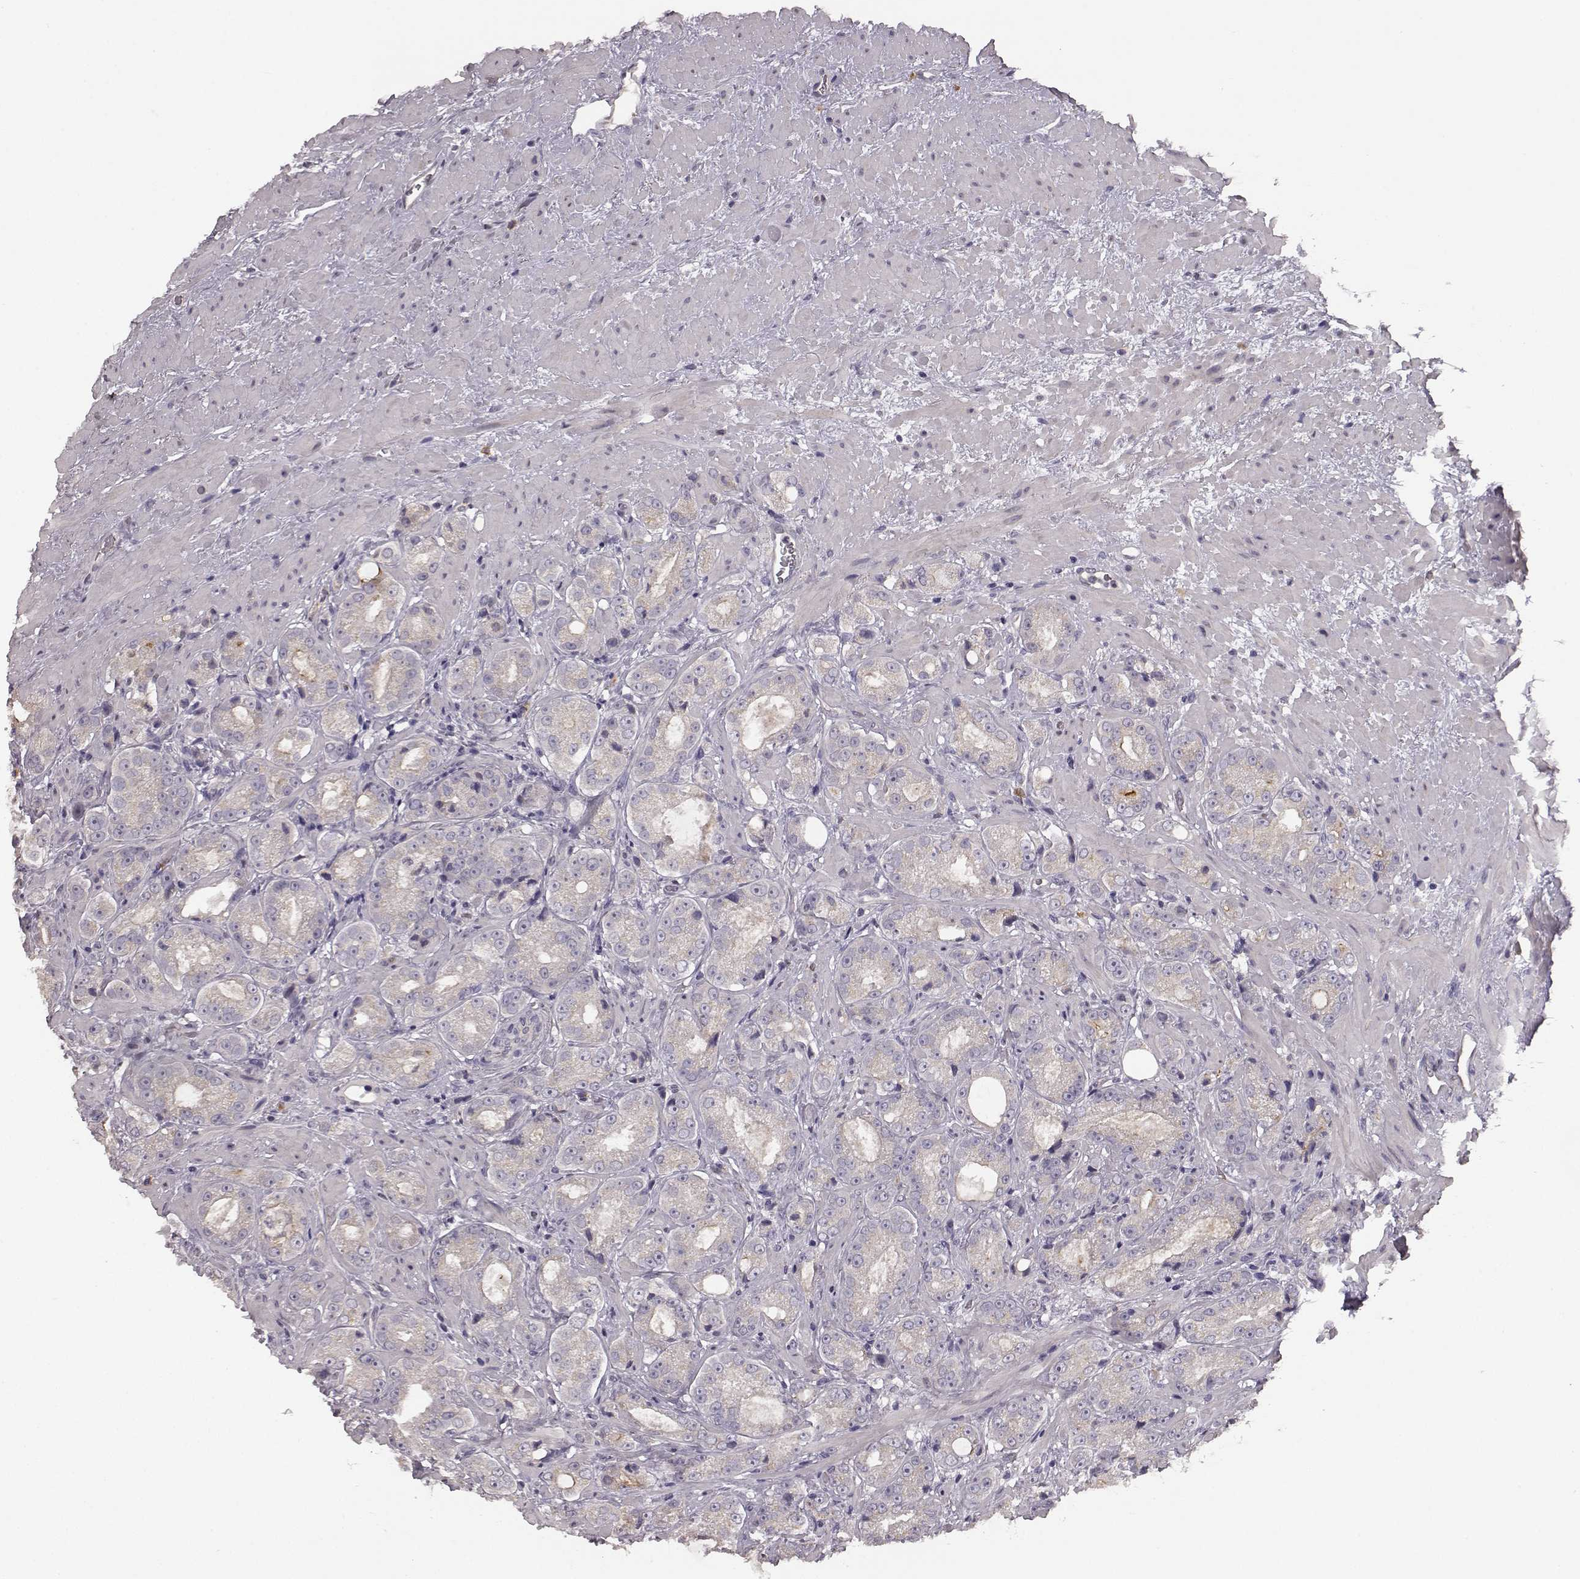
{"staining": {"intensity": "weak", "quantity": "25%-75%", "location": "cytoplasmic/membranous"}, "tissue": "prostate cancer", "cell_type": "Tumor cells", "image_type": "cancer", "snomed": [{"axis": "morphology", "description": "Normal tissue, NOS"}, {"axis": "morphology", "description": "Adenocarcinoma, High grade"}, {"axis": "topography", "description": "Prostate"}], "caption": "Immunohistochemistry (IHC) (DAB (3,3'-diaminobenzidine)) staining of human adenocarcinoma (high-grade) (prostate) shows weak cytoplasmic/membranous protein positivity in about 25%-75% of tumor cells. (DAB (3,3'-diaminobenzidine) IHC, brown staining for protein, blue staining for nuclei).", "gene": "GHR", "patient": {"sex": "male", "age": 83}}